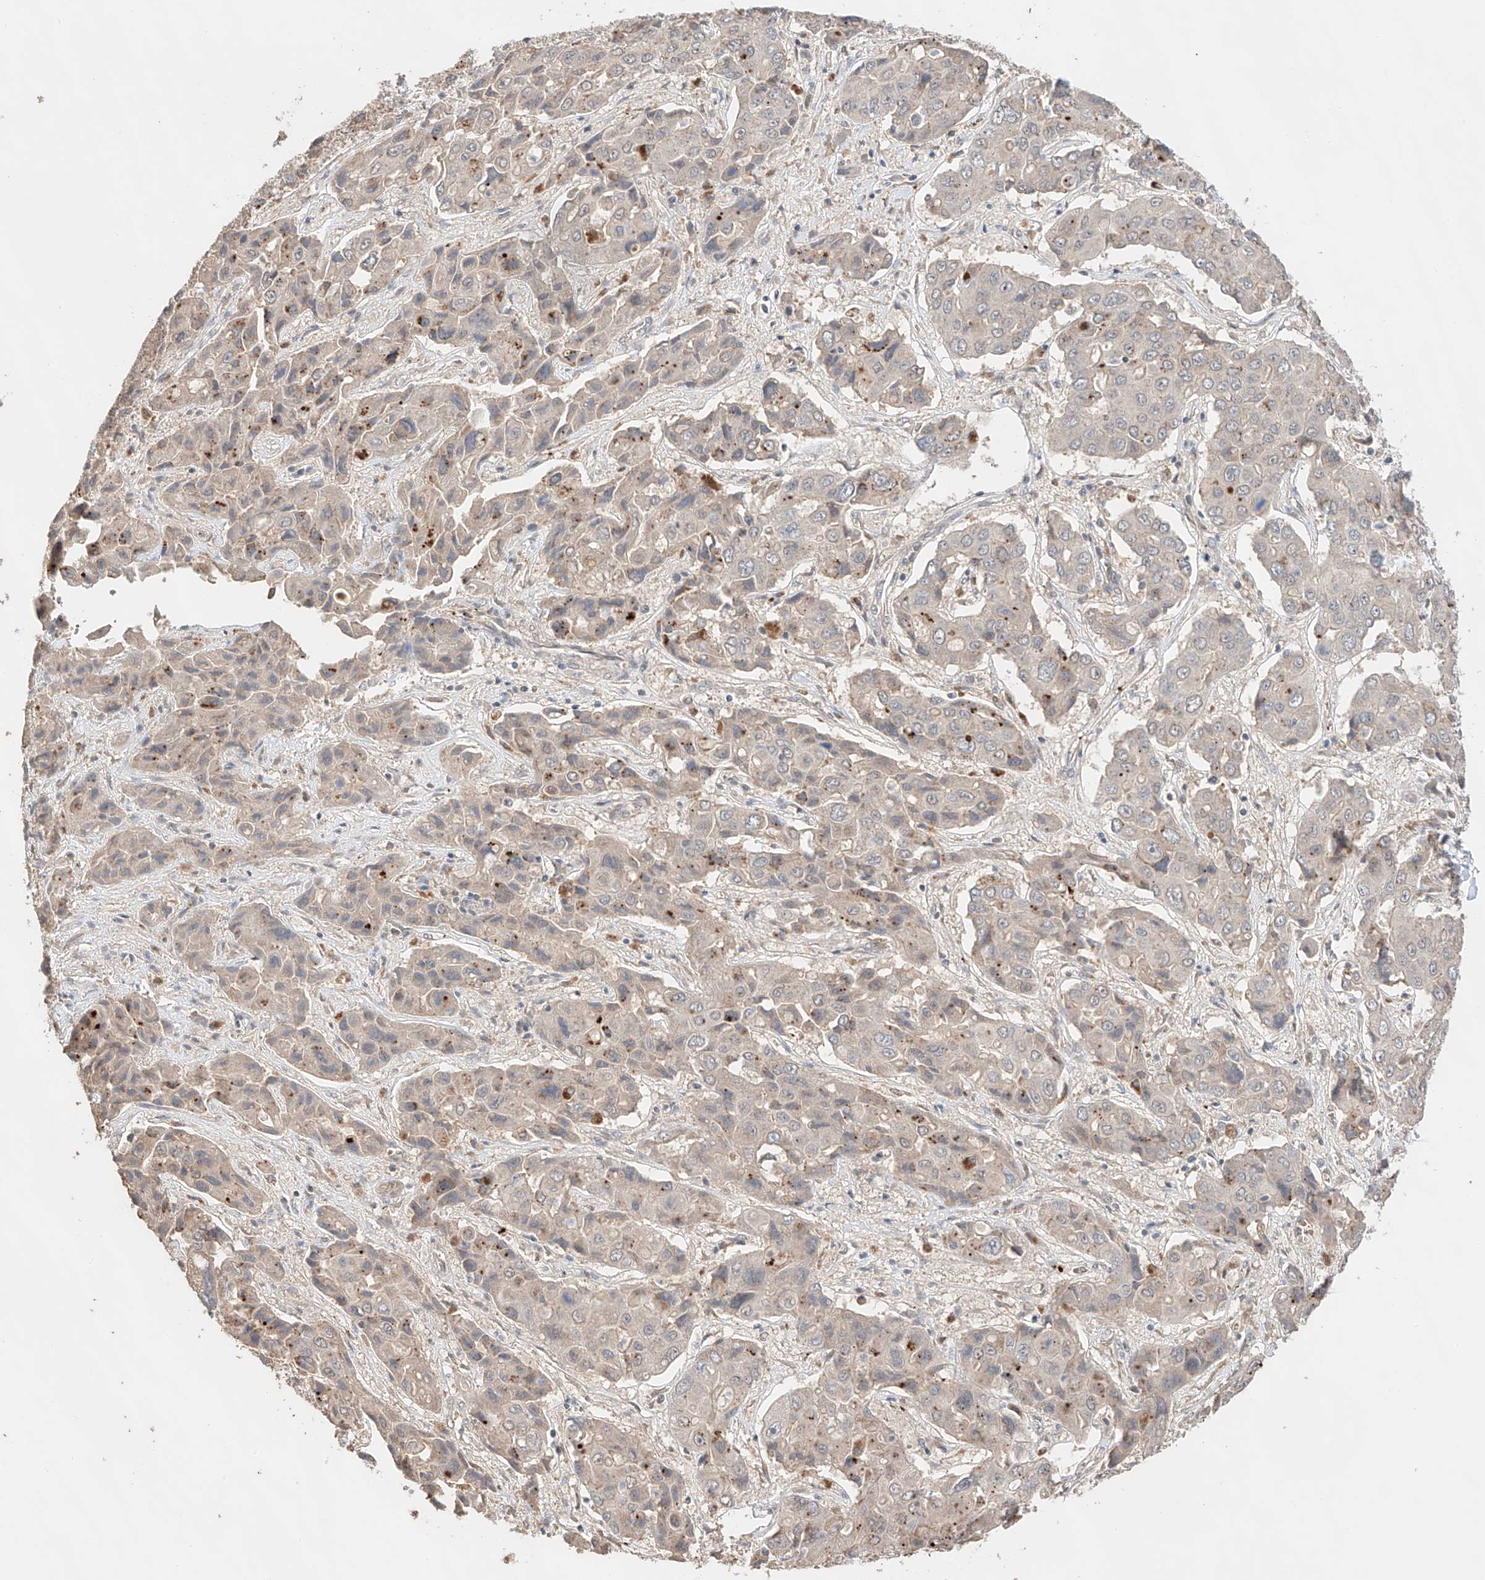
{"staining": {"intensity": "negative", "quantity": "none", "location": "none"}, "tissue": "liver cancer", "cell_type": "Tumor cells", "image_type": "cancer", "snomed": [{"axis": "morphology", "description": "Cholangiocarcinoma"}, {"axis": "topography", "description": "Liver"}], "caption": "Immunohistochemistry (IHC) of liver cancer (cholangiocarcinoma) exhibits no staining in tumor cells.", "gene": "ZFHX2", "patient": {"sex": "male", "age": 67}}